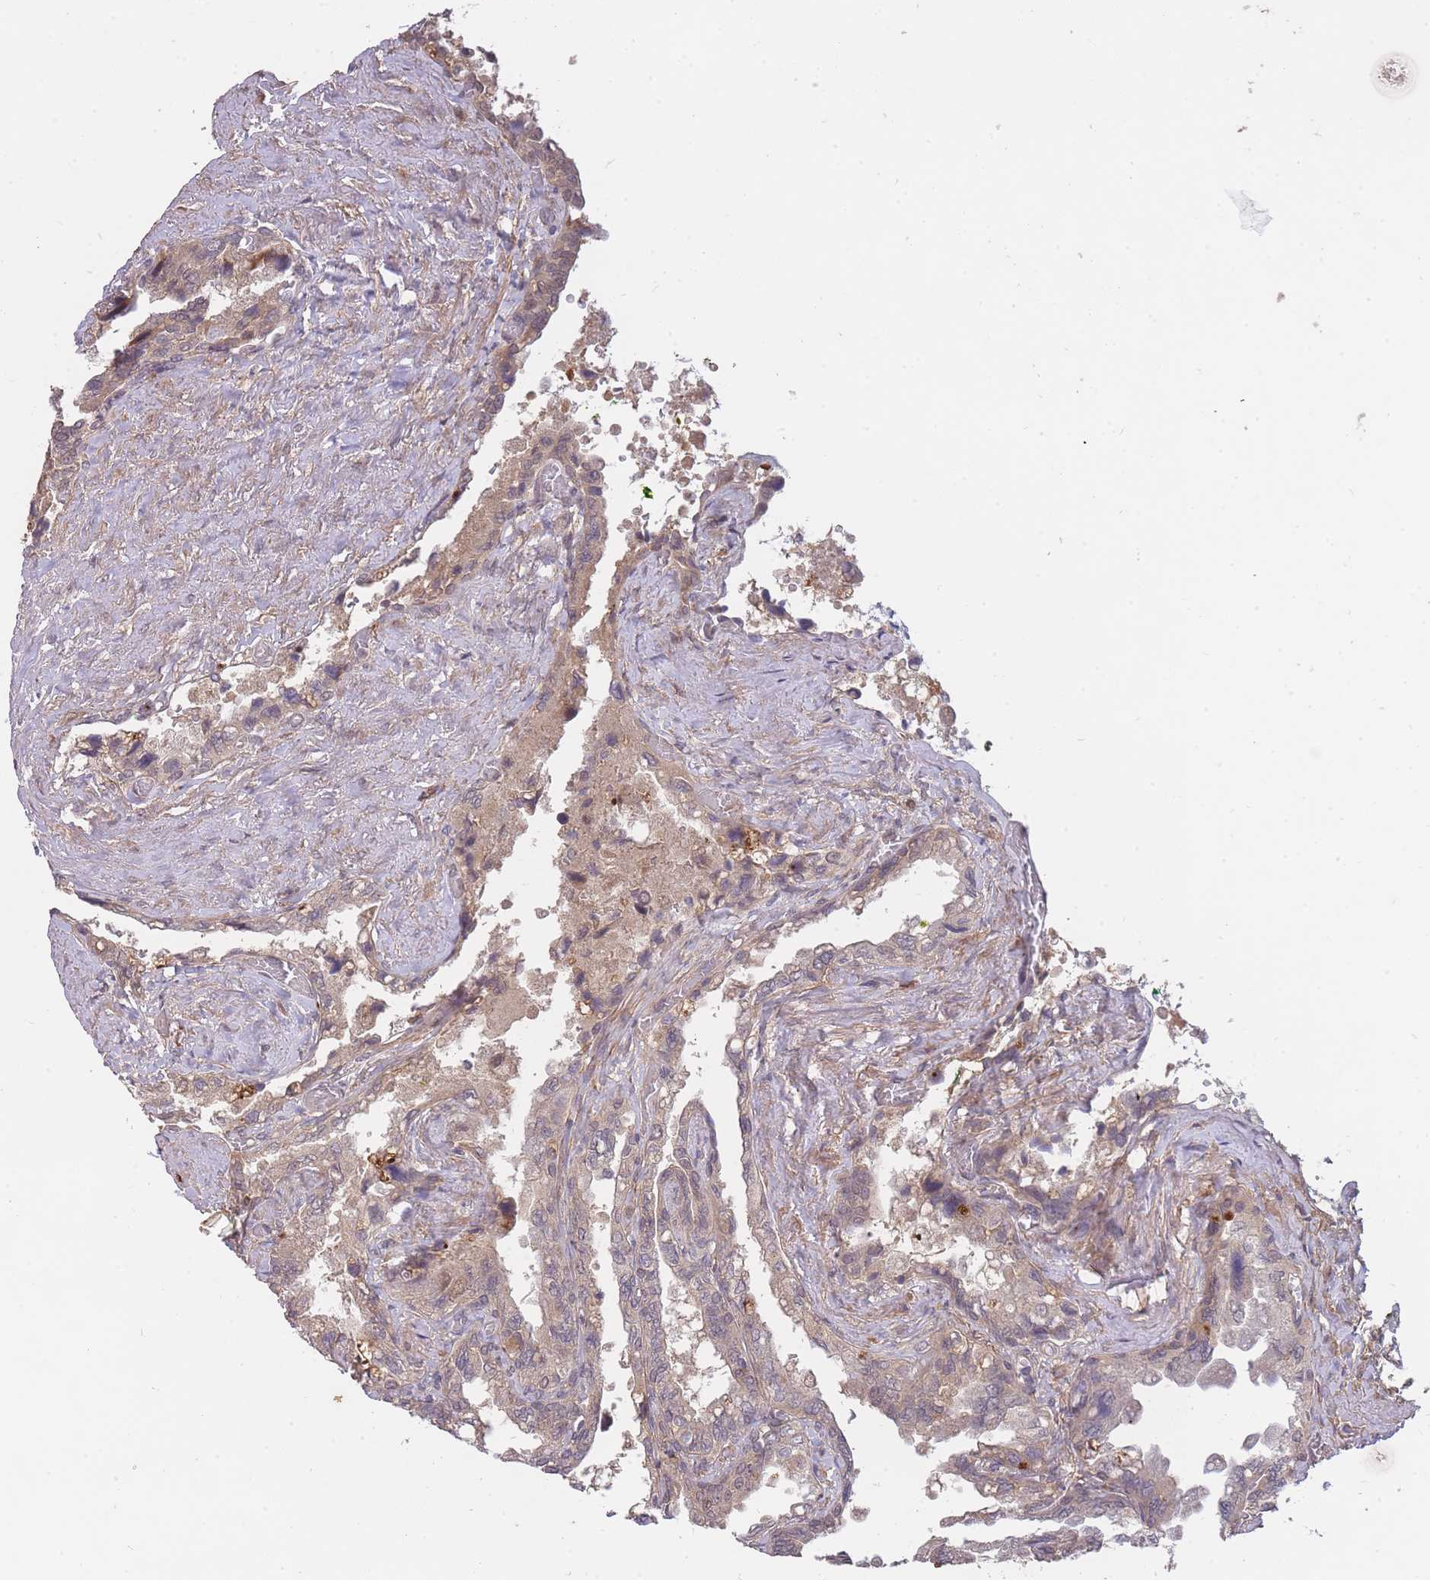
{"staining": {"intensity": "weak", "quantity": ">75%", "location": "cytoplasmic/membranous,nuclear"}, "tissue": "seminal vesicle", "cell_type": "Glandular cells", "image_type": "normal", "snomed": [{"axis": "morphology", "description": "Normal tissue, NOS"}, {"axis": "topography", "description": "Seminal veicle"}, {"axis": "topography", "description": "Peripheral nerve tissue"}], "caption": "Brown immunohistochemical staining in normal human seminal vesicle exhibits weak cytoplasmic/membranous,nuclear positivity in approximately >75% of glandular cells. The protein is shown in brown color, while the nuclei are stained blue.", "gene": "SMC6", "patient": {"sex": "male", "age": 60}}